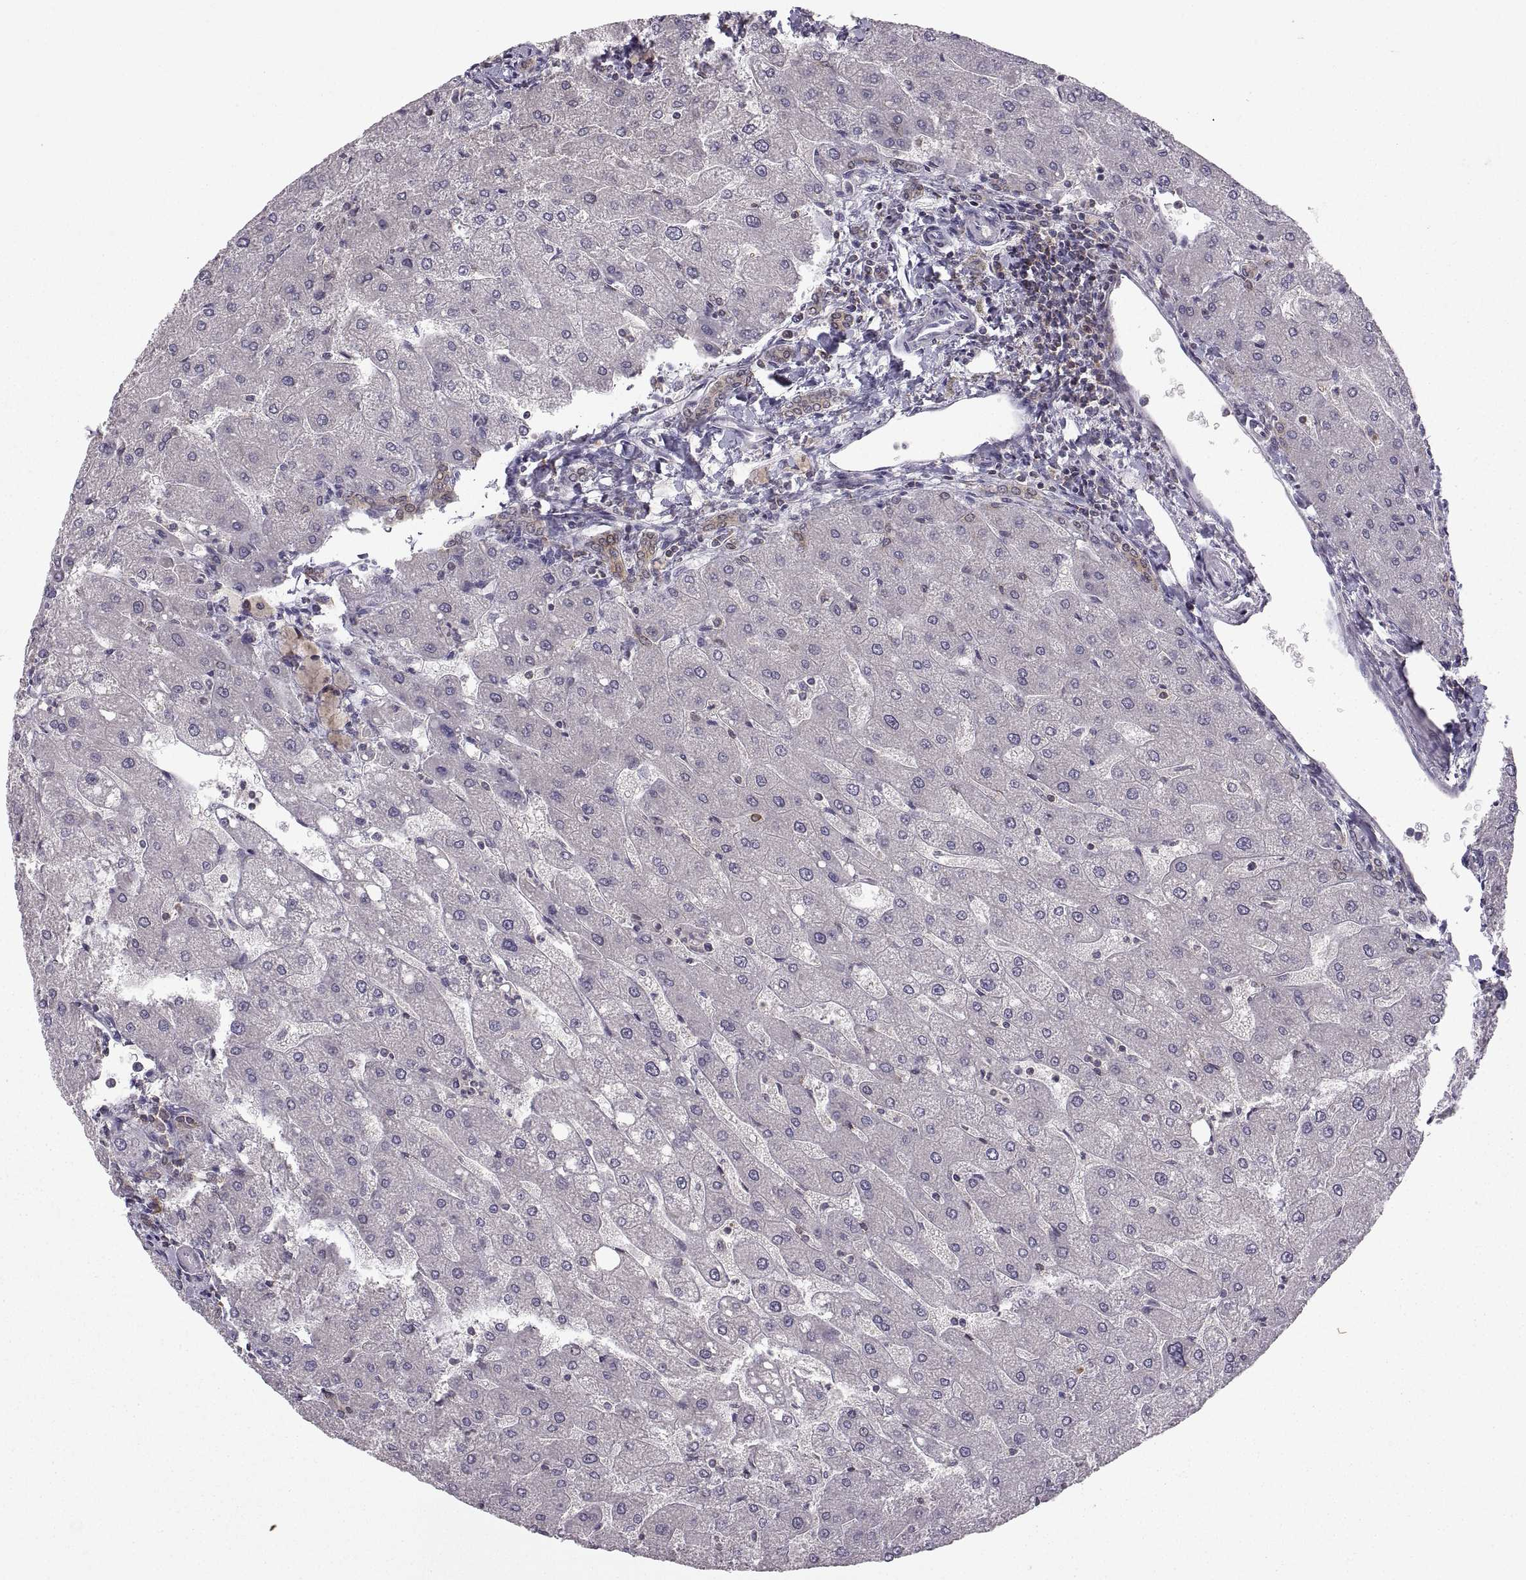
{"staining": {"intensity": "weak", "quantity": ">75%", "location": "cytoplasmic/membranous"}, "tissue": "liver", "cell_type": "Cholangiocytes", "image_type": "normal", "snomed": [{"axis": "morphology", "description": "Normal tissue, NOS"}, {"axis": "topography", "description": "Liver"}], "caption": "A low amount of weak cytoplasmic/membranous expression is seen in approximately >75% of cholangiocytes in normal liver.", "gene": "EZR", "patient": {"sex": "male", "age": 67}}